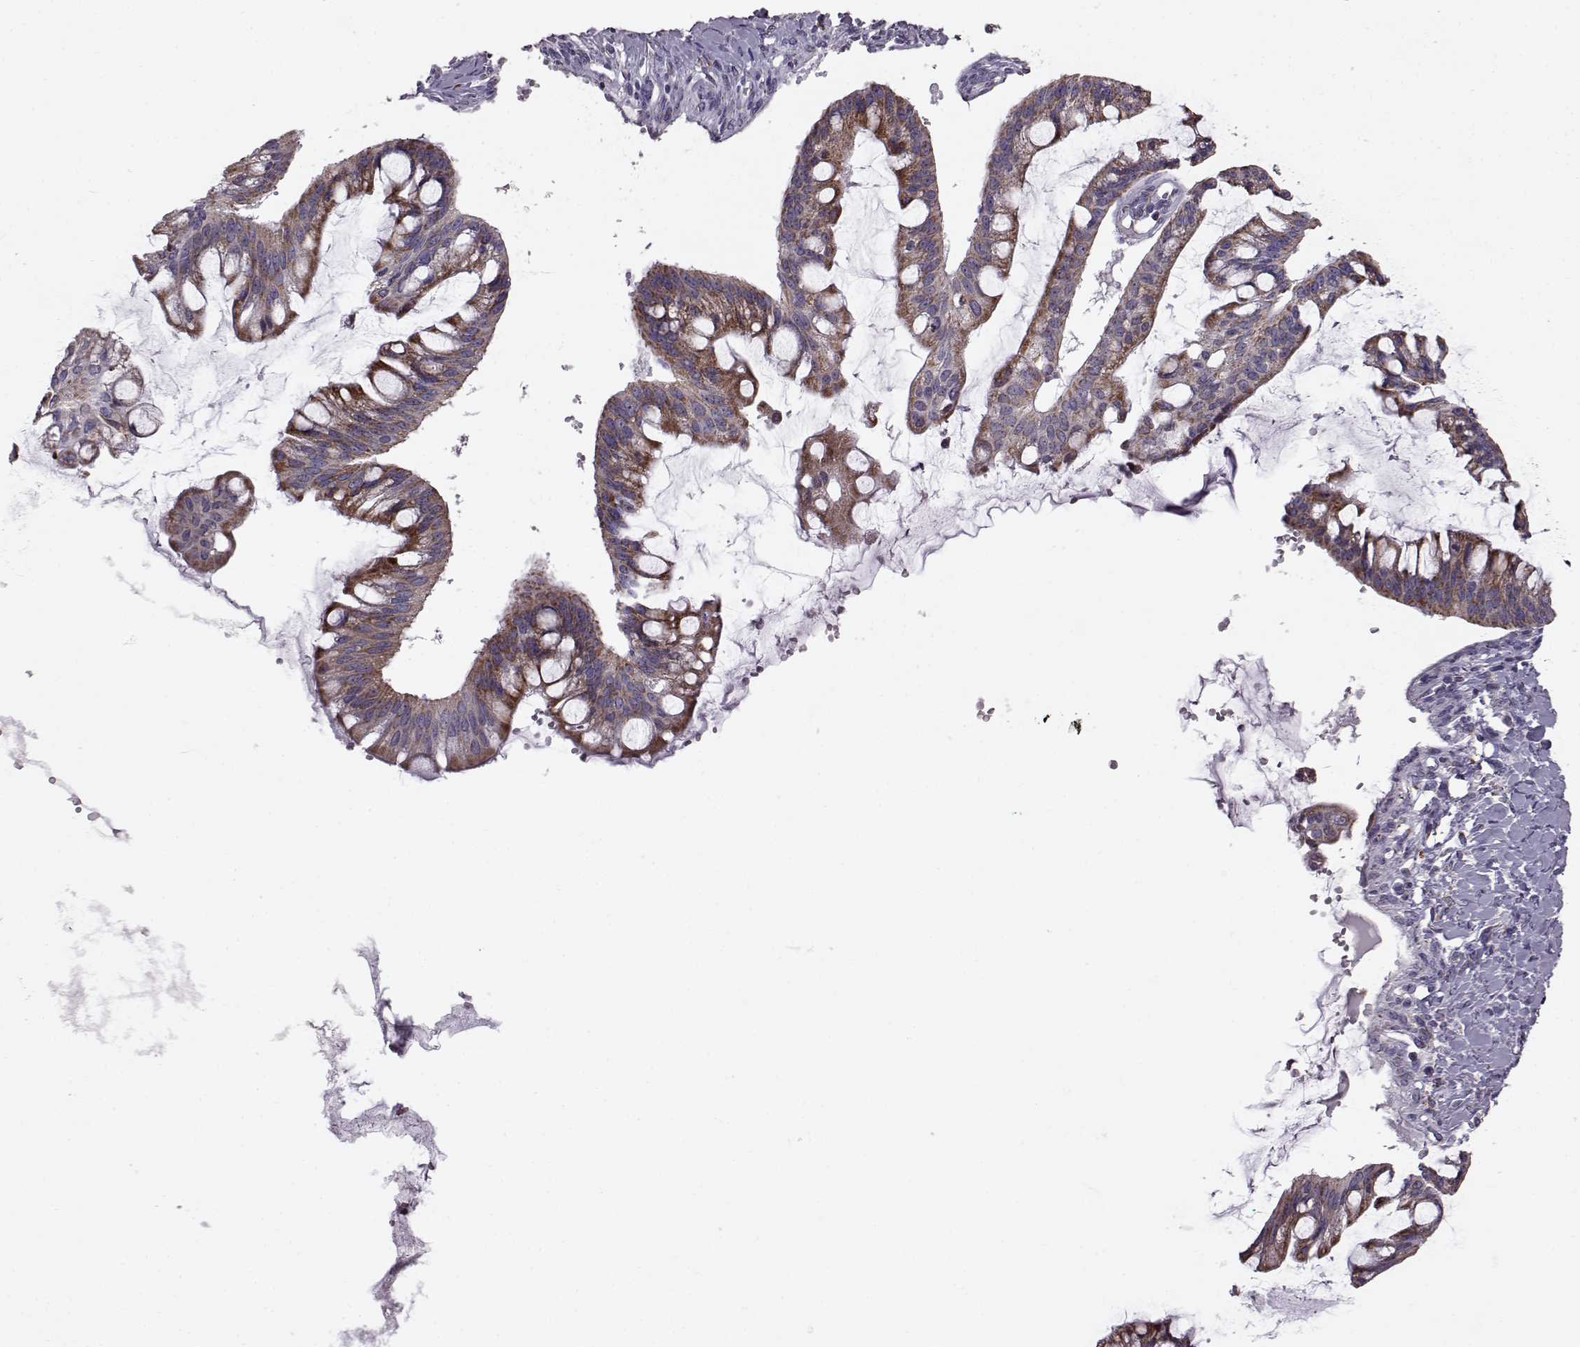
{"staining": {"intensity": "strong", "quantity": ">75%", "location": "cytoplasmic/membranous"}, "tissue": "ovarian cancer", "cell_type": "Tumor cells", "image_type": "cancer", "snomed": [{"axis": "morphology", "description": "Cystadenocarcinoma, mucinous, NOS"}, {"axis": "topography", "description": "Ovary"}], "caption": "Immunohistochemistry (DAB) staining of ovarian cancer (mucinous cystadenocarcinoma) exhibits strong cytoplasmic/membranous protein positivity in about >75% of tumor cells. Immunohistochemistry (ihc) stains the protein of interest in brown and the nuclei are stained blue.", "gene": "ATP5MF", "patient": {"sex": "female", "age": 73}}